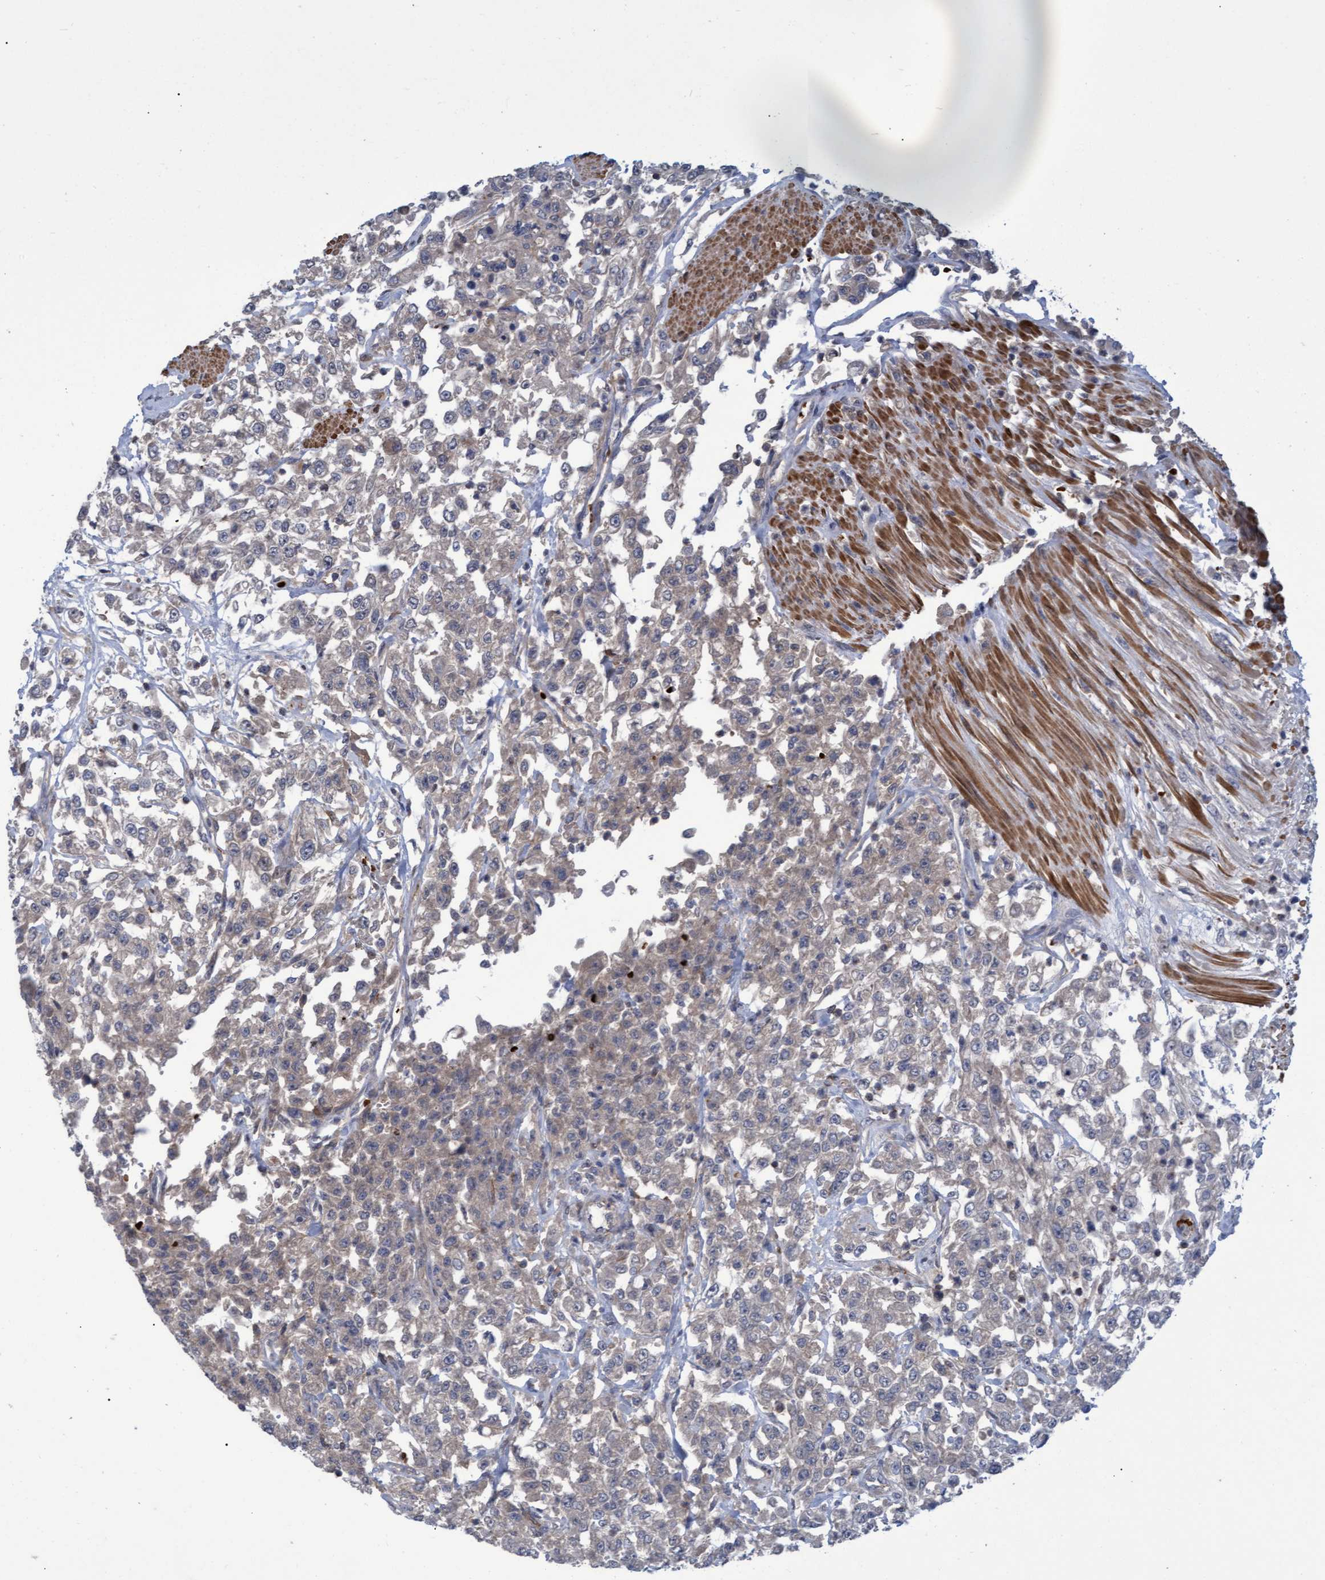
{"staining": {"intensity": "negative", "quantity": "none", "location": "none"}, "tissue": "urothelial cancer", "cell_type": "Tumor cells", "image_type": "cancer", "snomed": [{"axis": "morphology", "description": "Urothelial carcinoma, High grade"}, {"axis": "topography", "description": "Urinary bladder"}], "caption": "The photomicrograph reveals no significant expression in tumor cells of high-grade urothelial carcinoma. (Brightfield microscopy of DAB (3,3'-diaminobenzidine) immunohistochemistry (IHC) at high magnification).", "gene": "NAA15", "patient": {"sex": "male", "age": 46}}